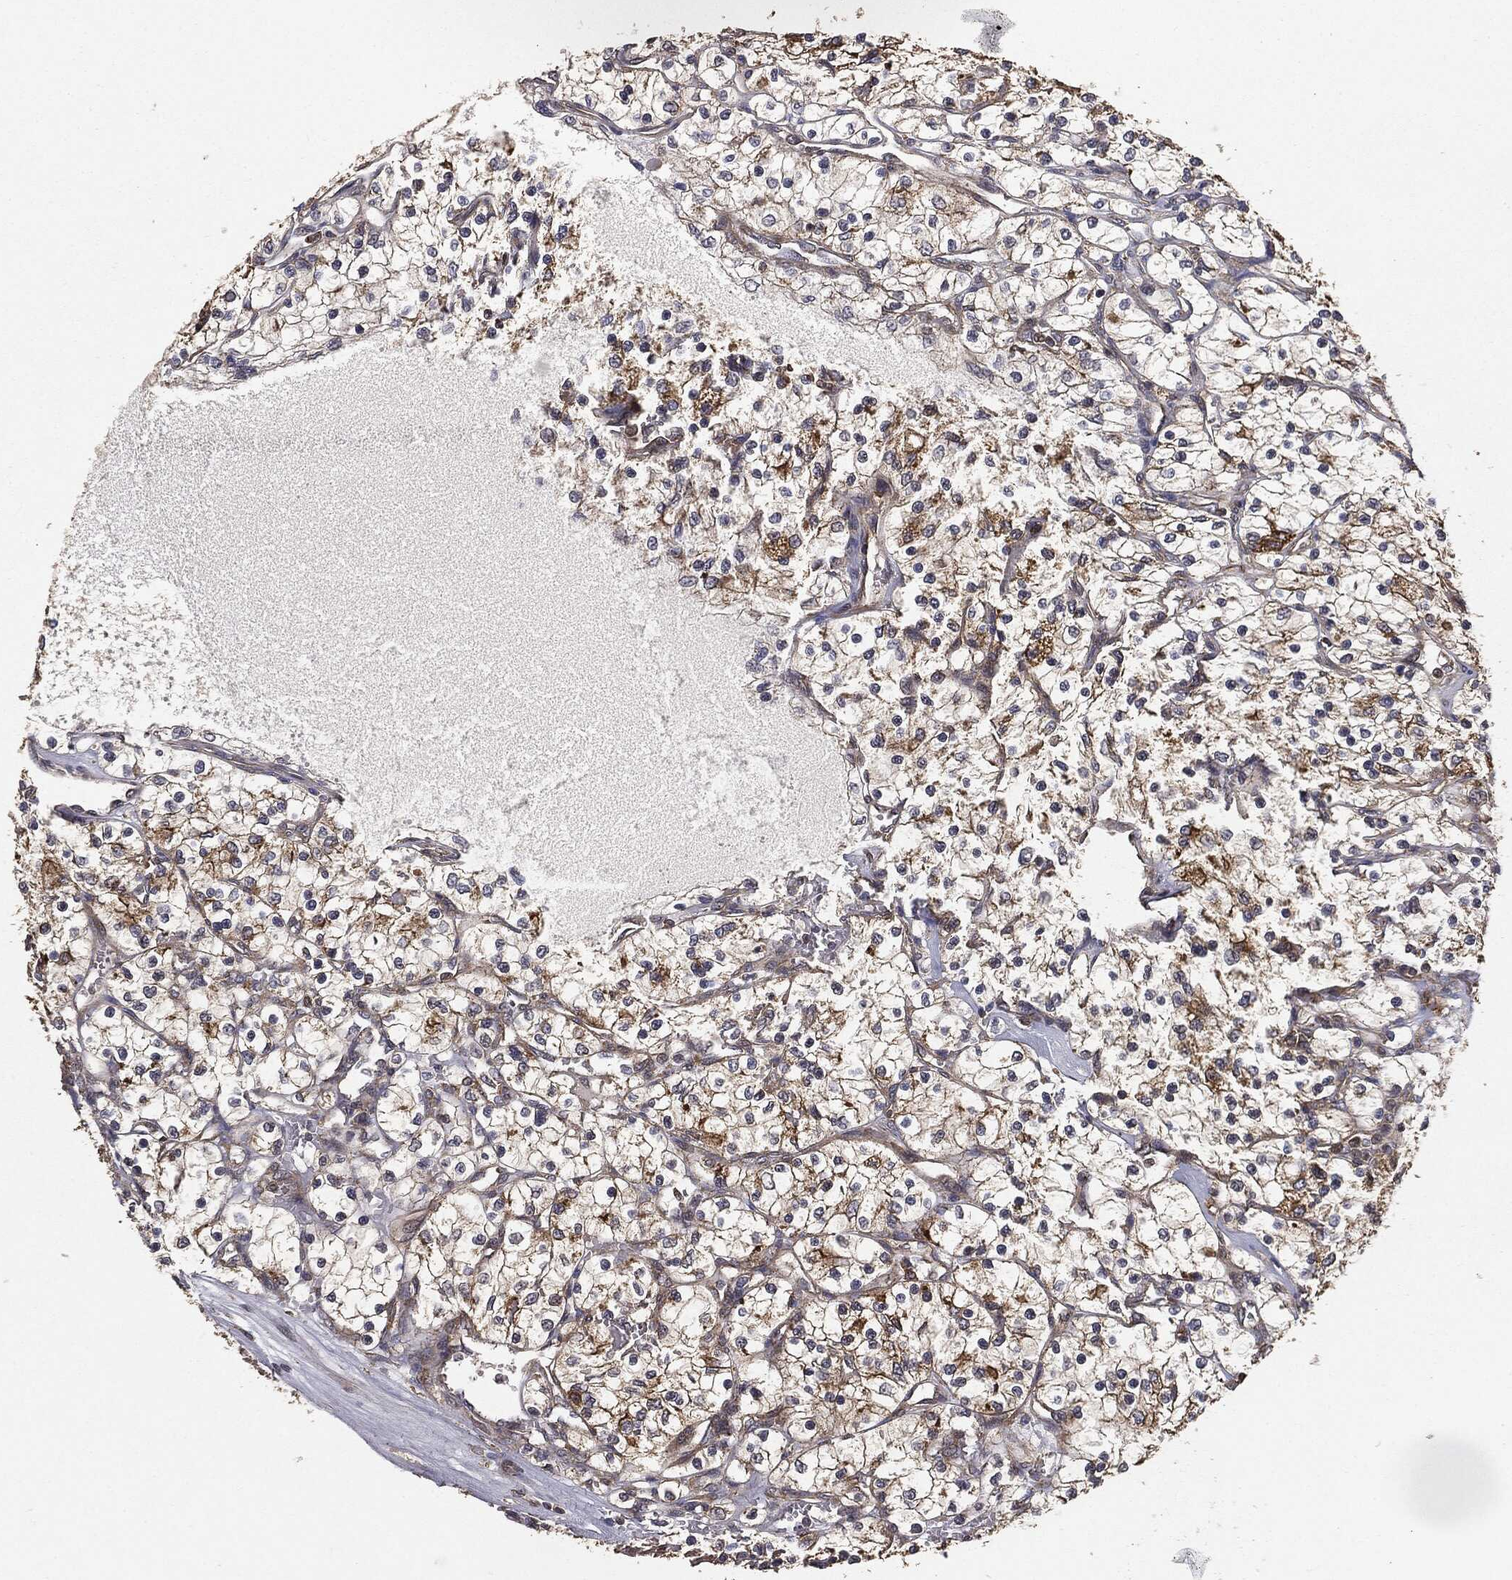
{"staining": {"intensity": "moderate", "quantity": "25%-75%", "location": "cytoplasmic/membranous"}, "tissue": "renal cancer", "cell_type": "Tumor cells", "image_type": "cancer", "snomed": [{"axis": "morphology", "description": "Adenocarcinoma, NOS"}, {"axis": "topography", "description": "Kidney"}], "caption": "Immunohistochemical staining of human renal cancer exhibits moderate cytoplasmic/membranous protein staining in approximately 25%-75% of tumor cells.", "gene": "MIER2", "patient": {"sex": "female", "age": 69}}